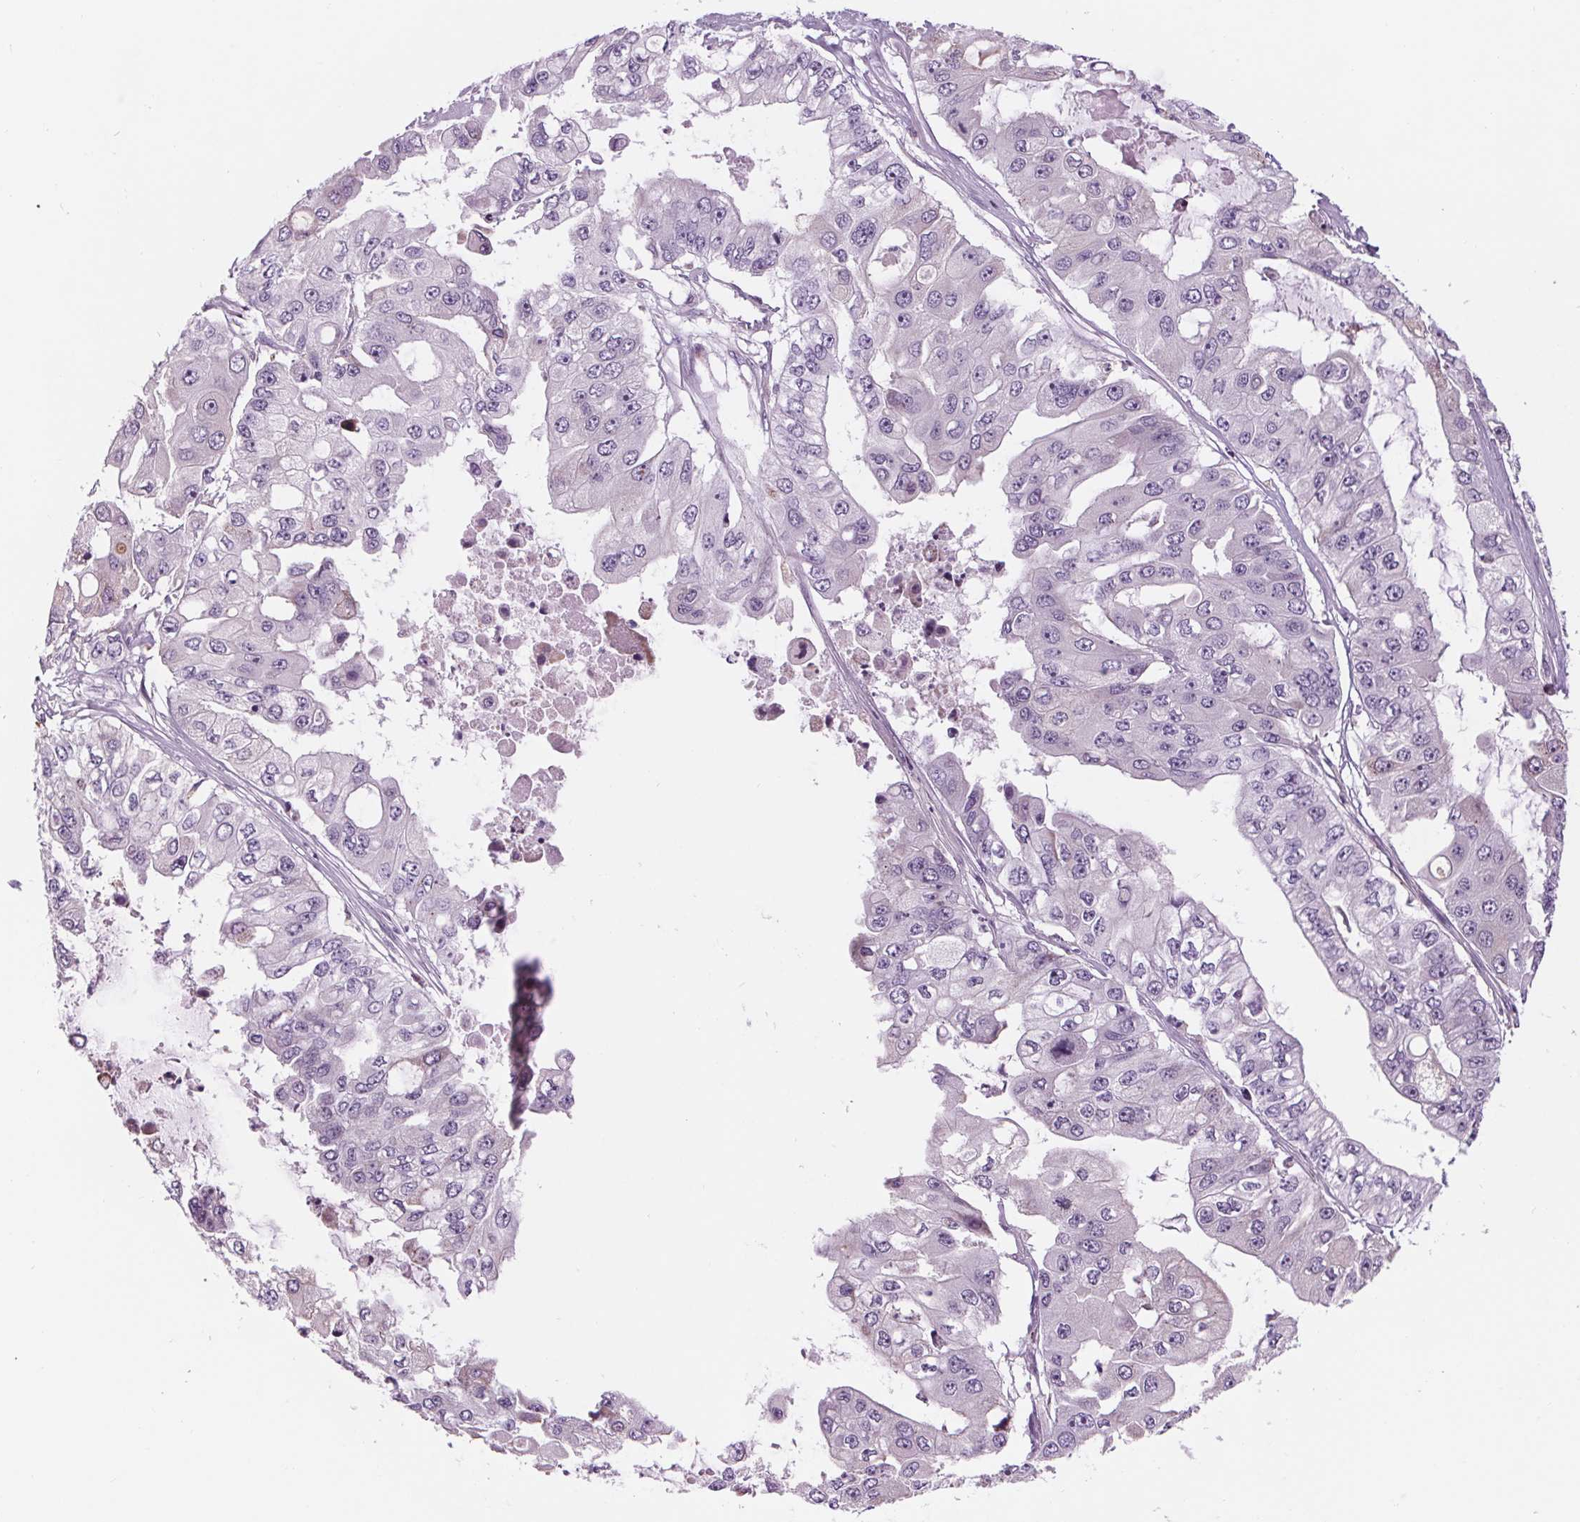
{"staining": {"intensity": "negative", "quantity": "none", "location": "none"}, "tissue": "ovarian cancer", "cell_type": "Tumor cells", "image_type": "cancer", "snomed": [{"axis": "morphology", "description": "Cystadenocarcinoma, serous, NOS"}, {"axis": "topography", "description": "Ovary"}], "caption": "This is an immunohistochemistry image of ovarian cancer. There is no staining in tumor cells.", "gene": "SAMD5", "patient": {"sex": "female", "age": 56}}